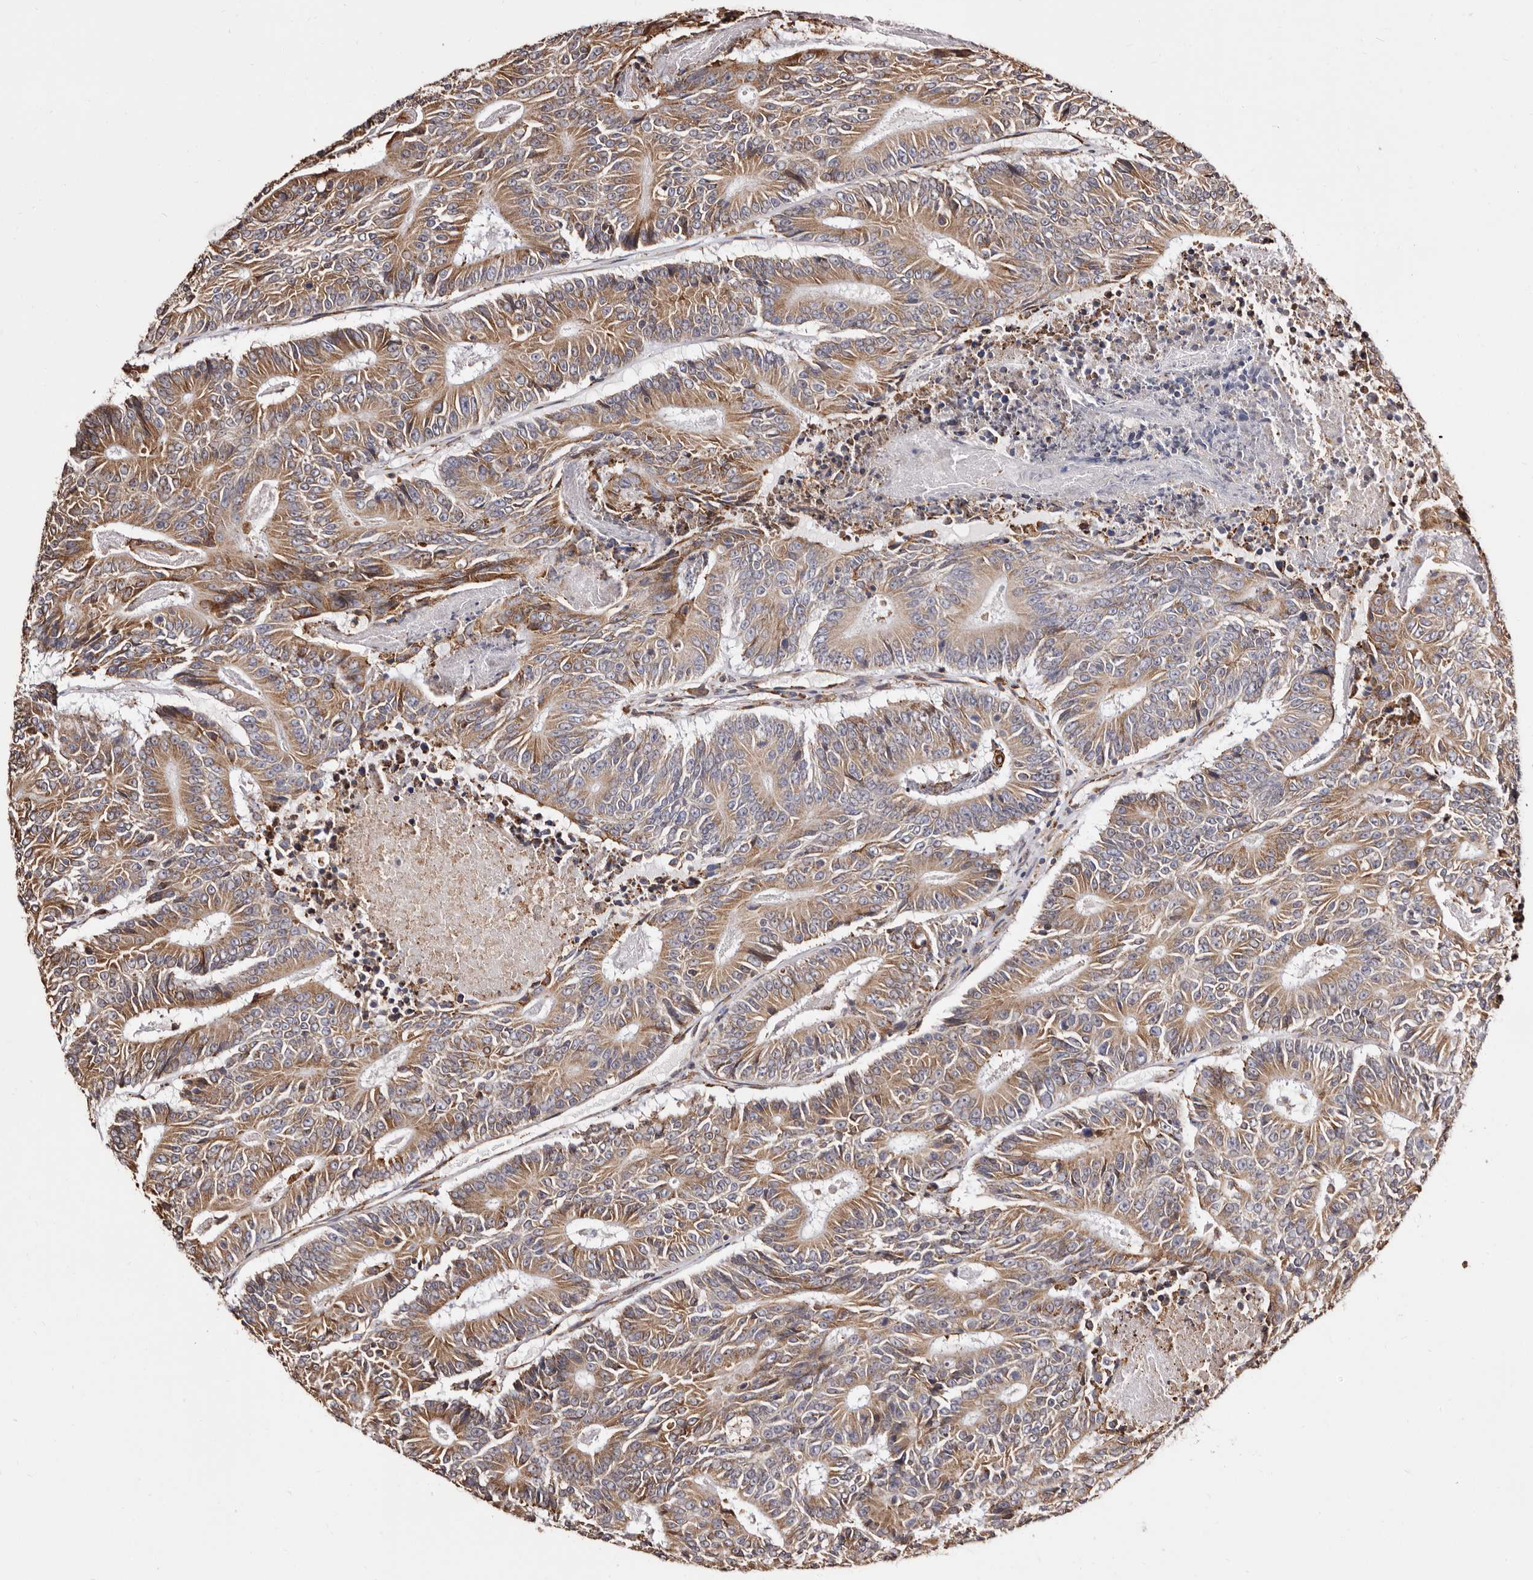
{"staining": {"intensity": "moderate", "quantity": ">75%", "location": "cytoplasmic/membranous"}, "tissue": "colorectal cancer", "cell_type": "Tumor cells", "image_type": "cancer", "snomed": [{"axis": "morphology", "description": "Adenocarcinoma, NOS"}, {"axis": "topography", "description": "Colon"}], "caption": "DAB immunohistochemical staining of human colorectal cancer displays moderate cytoplasmic/membranous protein positivity in about >75% of tumor cells.", "gene": "ACBD6", "patient": {"sex": "male", "age": 83}}